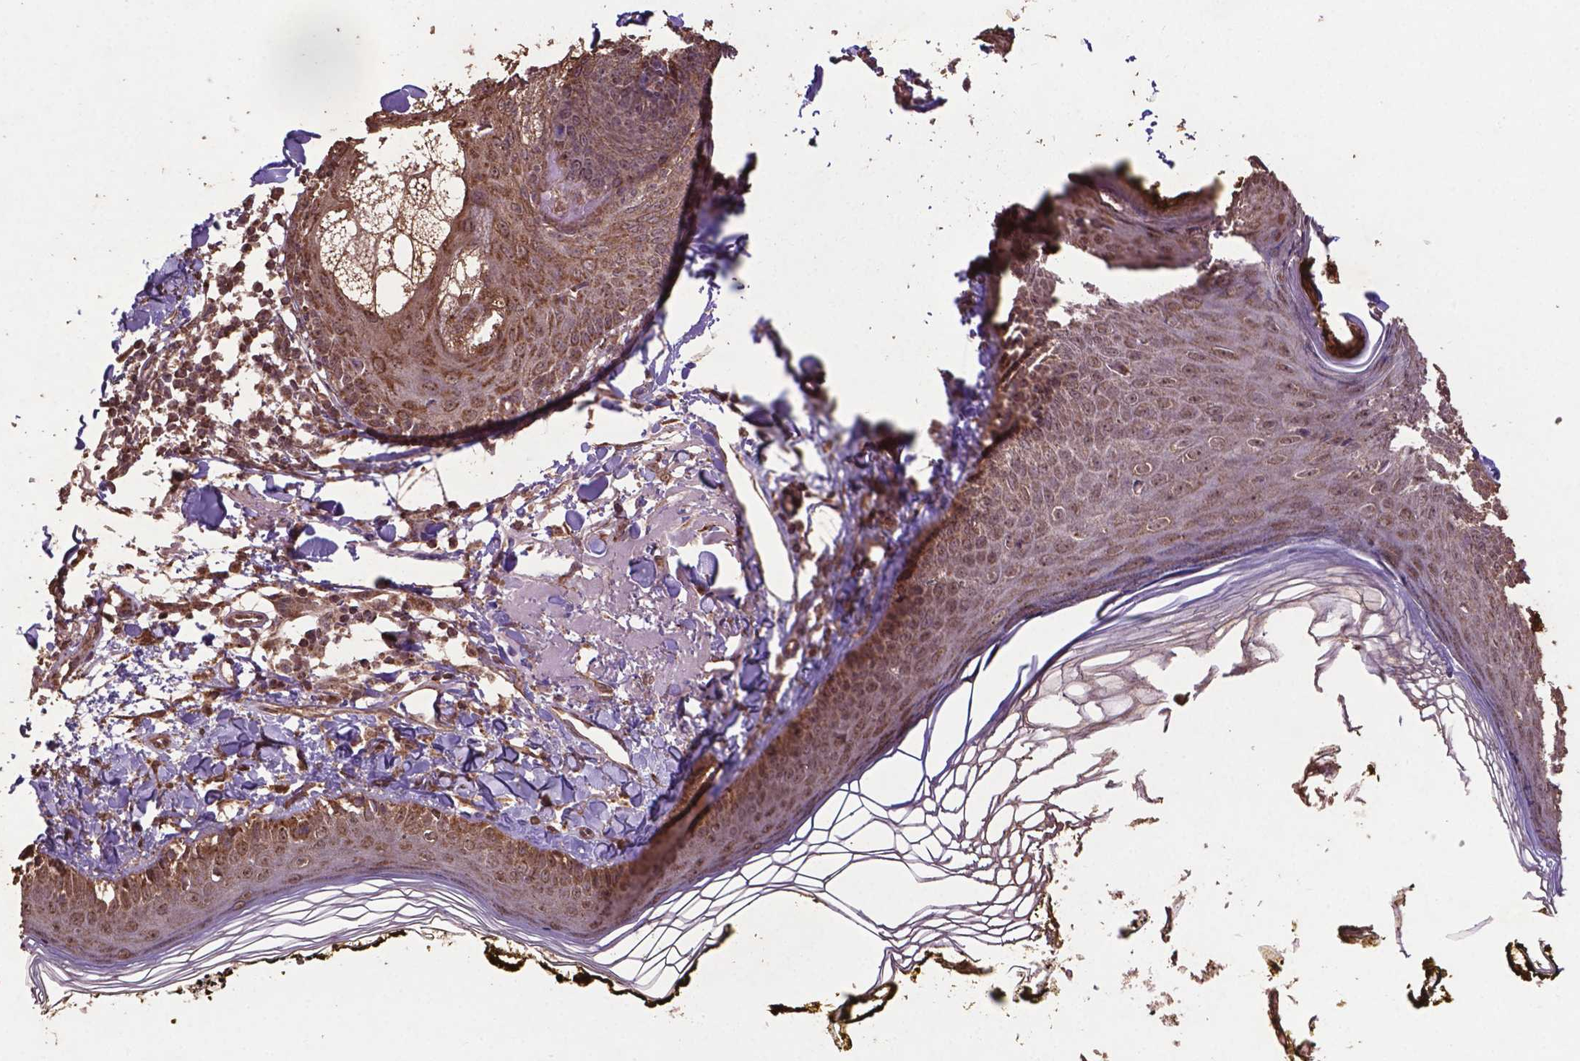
{"staining": {"intensity": "moderate", "quantity": ">75%", "location": "cytoplasmic/membranous"}, "tissue": "skin", "cell_type": "Fibroblasts", "image_type": "normal", "snomed": [{"axis": "morphology", "description": "Normal tissue, NOS"}, {"axis": "topography", "description": "Skin"}], "caption": "Skin stained with DAB (3,3'-diaminobenzidine) immunohistochemistry exhibits medium levels of moderate cytoplasmic/membranous expression in about >75% of fibroblasts.", "gene": "DCAF1", "patient": {"sex": "male", "age": 76}}